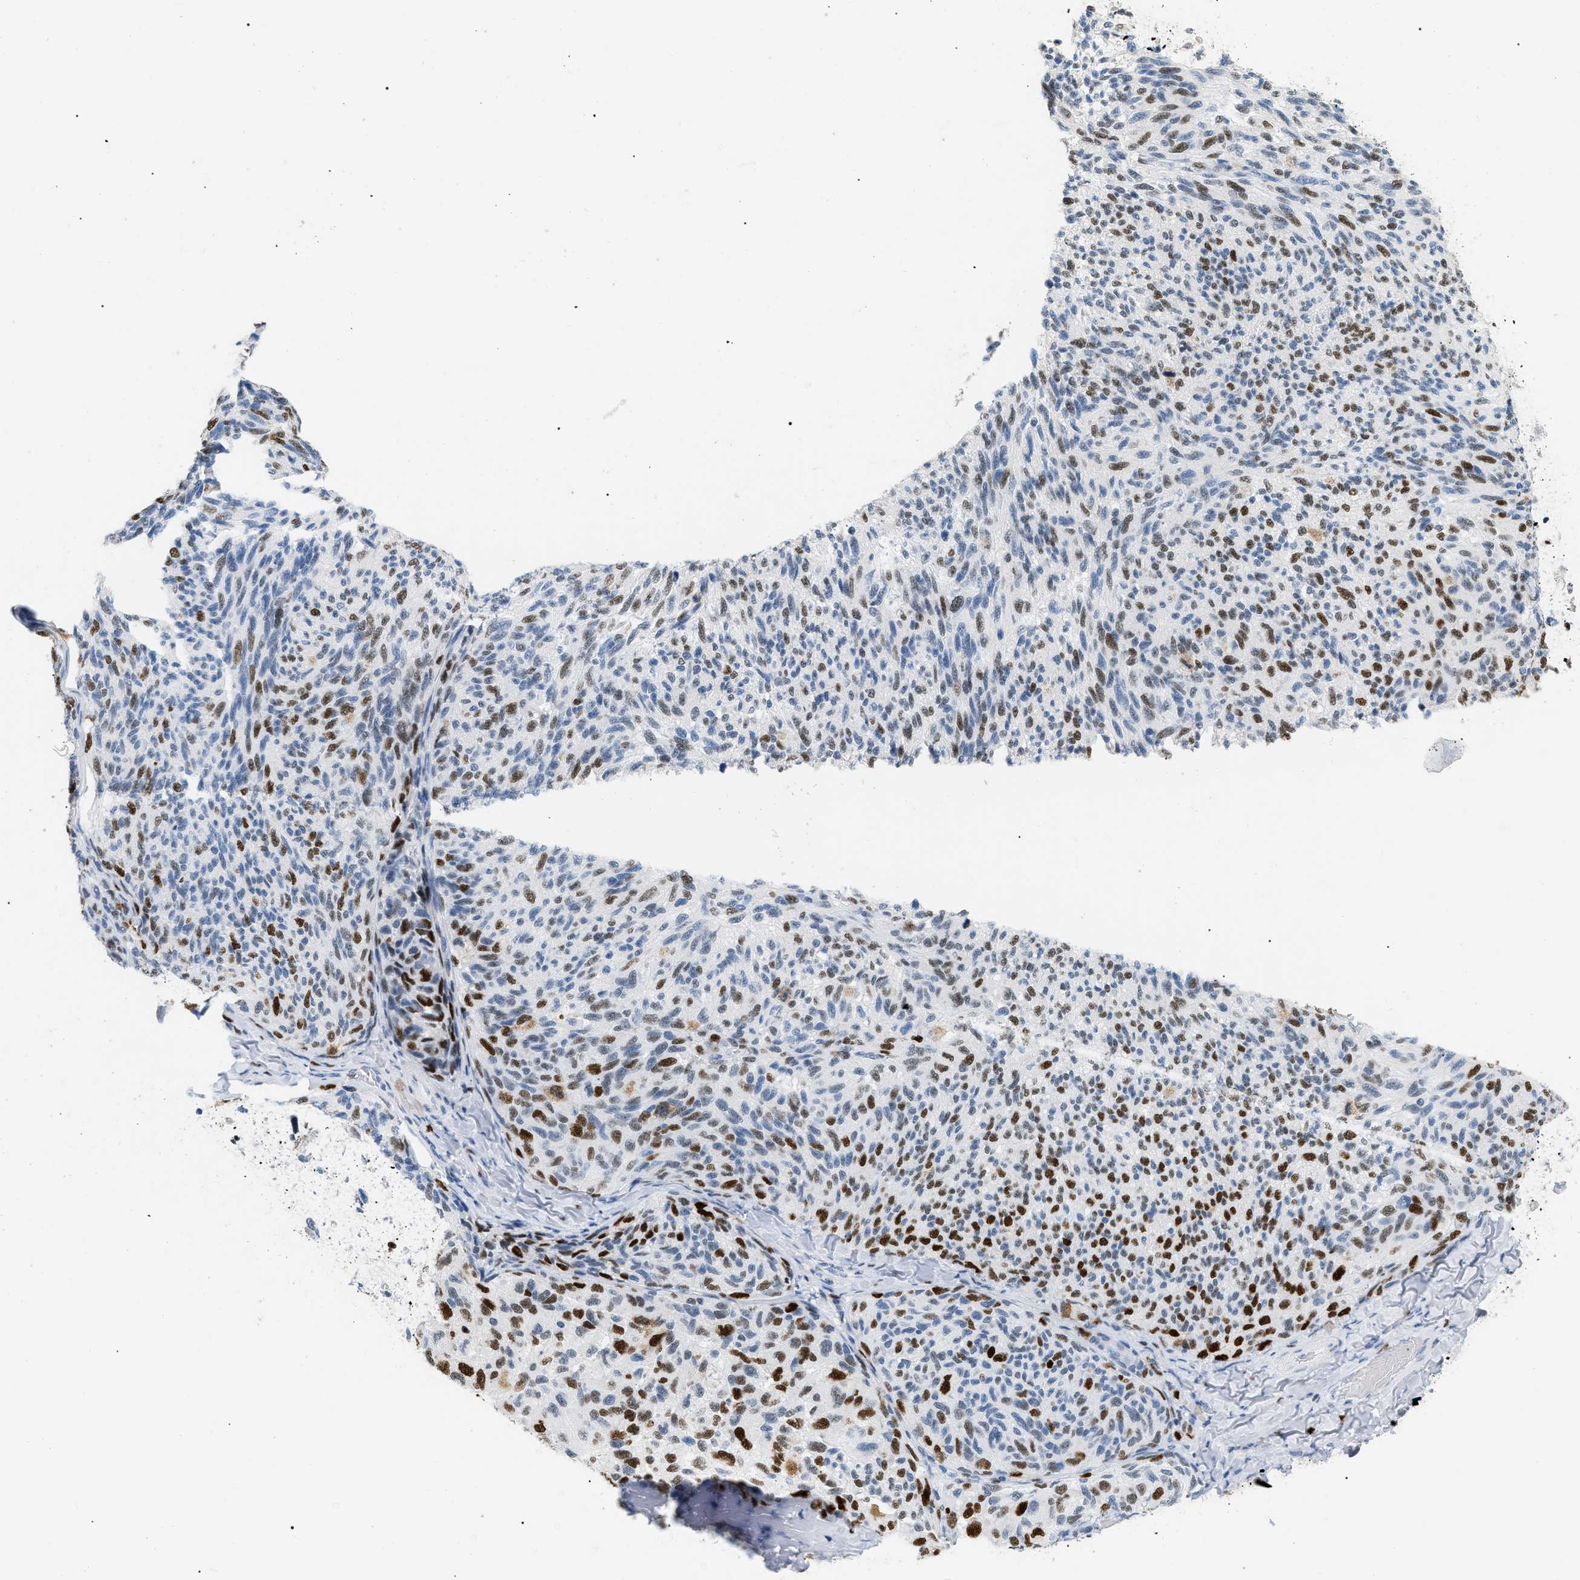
{"staining": {"intensity": "strong", "quantity": "25%-75%", "location": "nuclear"}, "tissue": "melanoma", "cell_type": "Tumor cells", "image_type": "cancer", "snomed": [{"axis": "morphology", "description": "Malignant melanoma, NOS"}, {"axis": "topography", "description": "Skin"}], "caption": "Immunohistochemical staining of human malignant melanoma reveals strong nuclear protein expression in about 25%-75% of tumor cells. (brown staining indicates protein expression, while blue staining denotes nuclei).", "gene": "MCM7", "patient": {"sex": "female", "age": 73}}